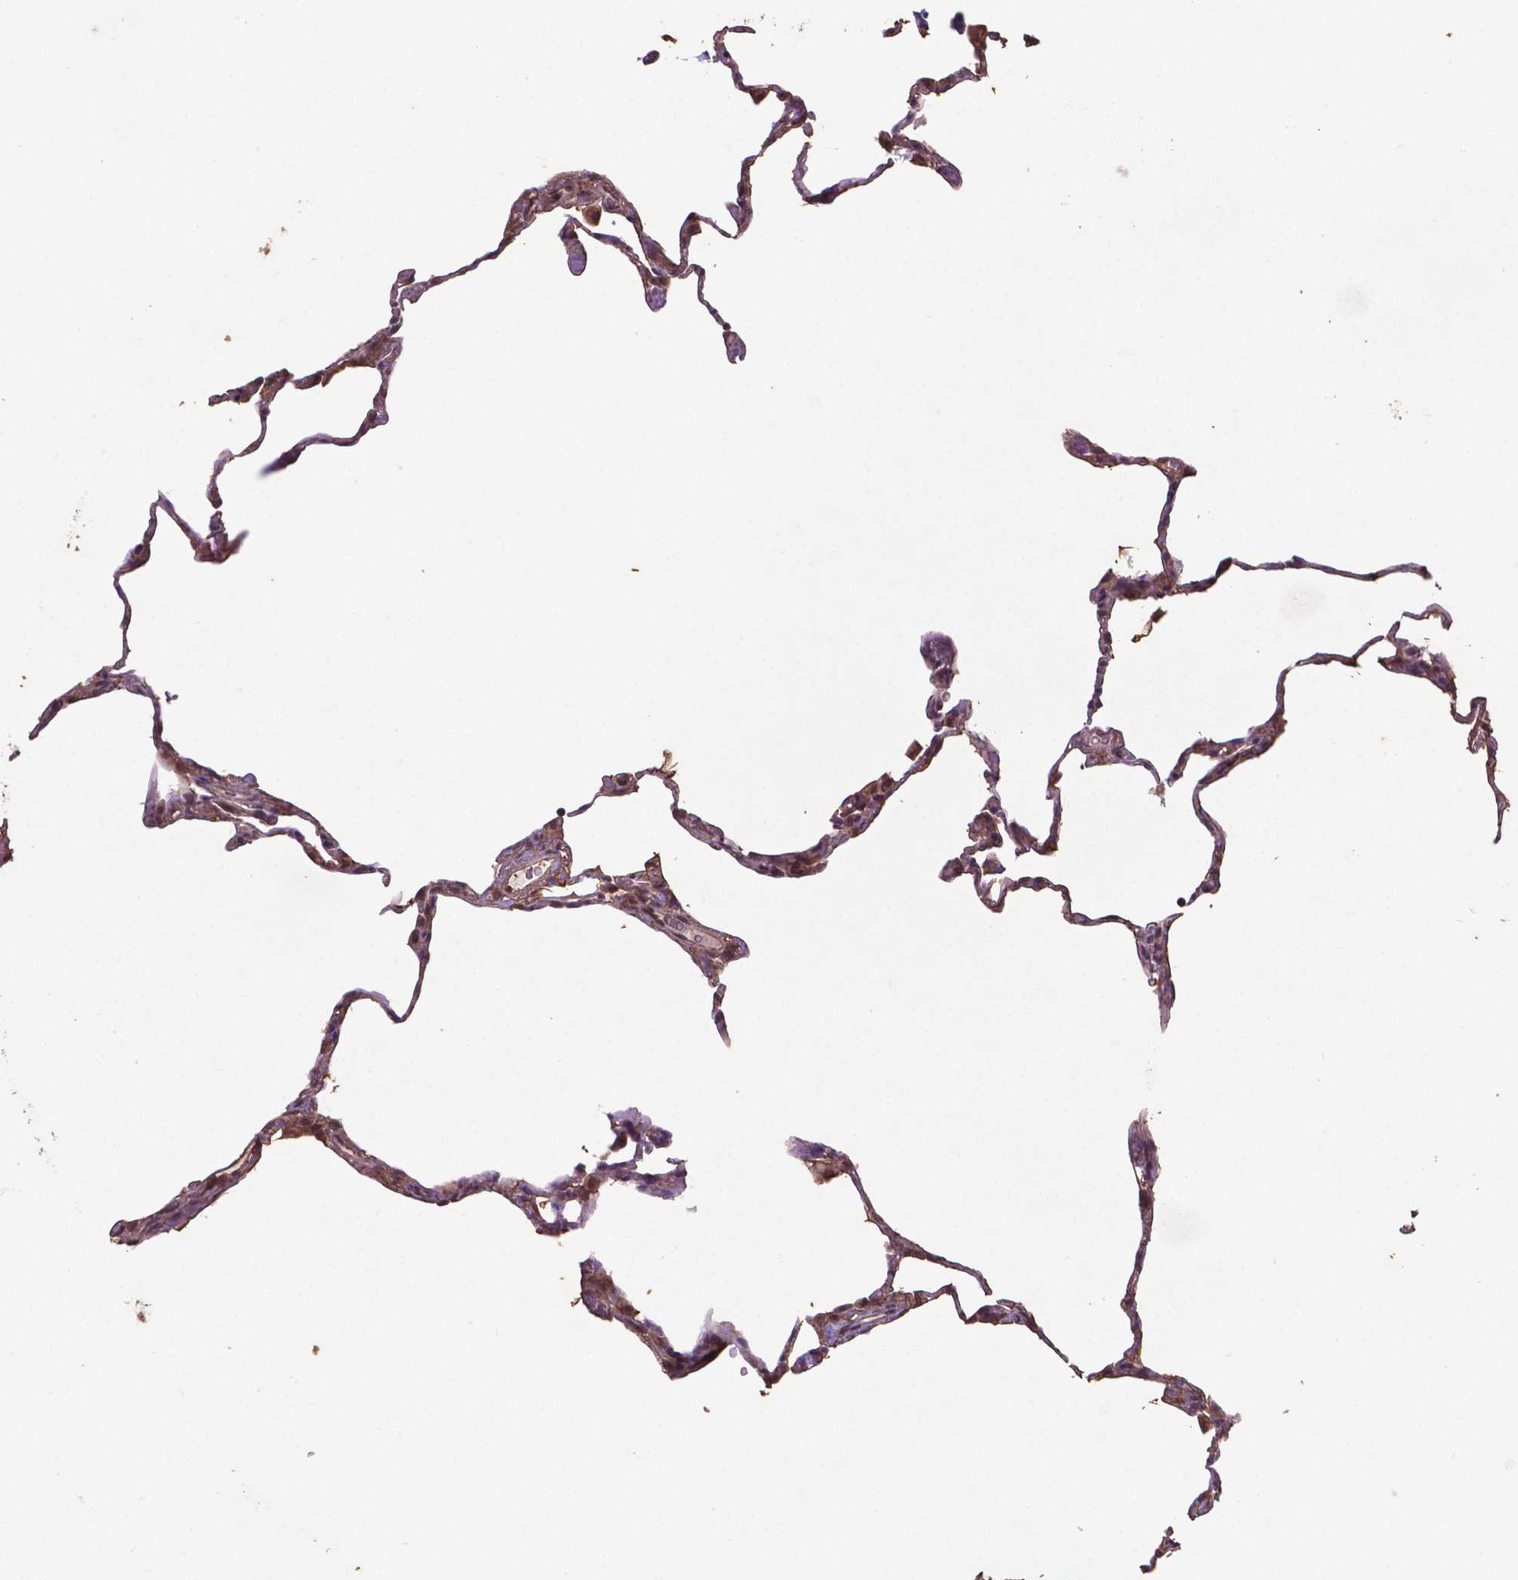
{"staining": {"intensity": "weak", "quantity": "25%-75%", "location": "cytoplasmic/membranous"}, "tissue": "lung", "cell_type": "Alveolar cells", "image_type": "normal", "snomed": [{"axis": "morphology", "description": "Normal tissue, NOS"}, {"axis": "topography", "description": "Lung"}], "caption": "Alveolar cells exhibit weak cytoplasmic/membranous staining in about 25%-75% of cells in unremarkable lung.", "gene": "DCAF1", "patient": {"sex": "female", "age": 57}}